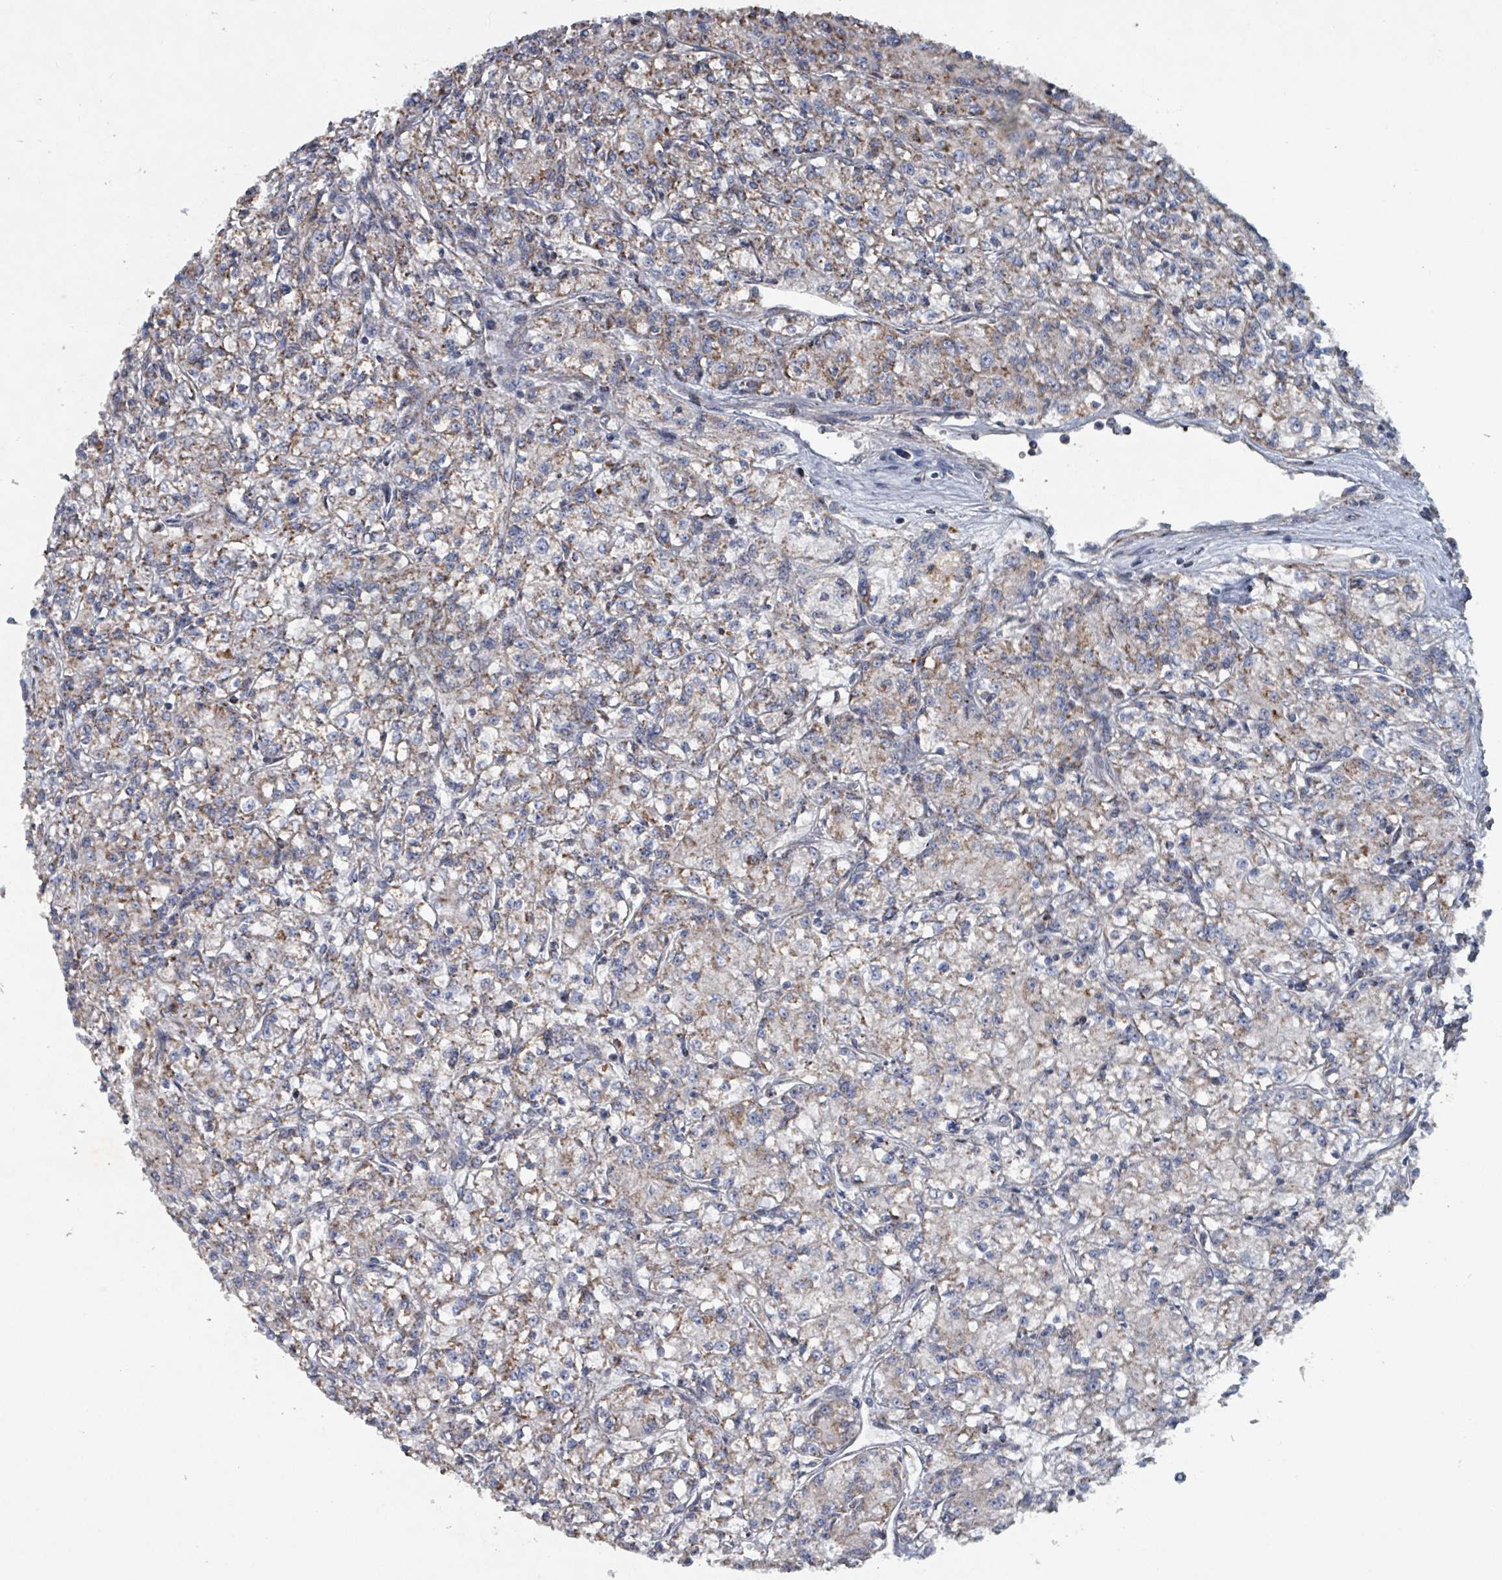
{"staining": {"intensity": "moderate", "quantity": "25%-75%", "location": "cytoplasmic/membranous"}, "tissue": "renal cancer", "cell_type": "Tumor cells", "image_type": "cancer", "snomed": [{"axis": "morphology", "description": "Adenocarcinoma, NOS"}, {"axis": "topography", "description": "Kidney"}], "caption": "The histopathology image shows a brown stain indicating the presence of a protein in the cytoplasmic/membranous of tumor cells in renal adenocarcinoma. (IHC, brightfield microscopy, high magnification).", "gene": "ABHD18", "patient": {"sex": "female", "age": 59}}